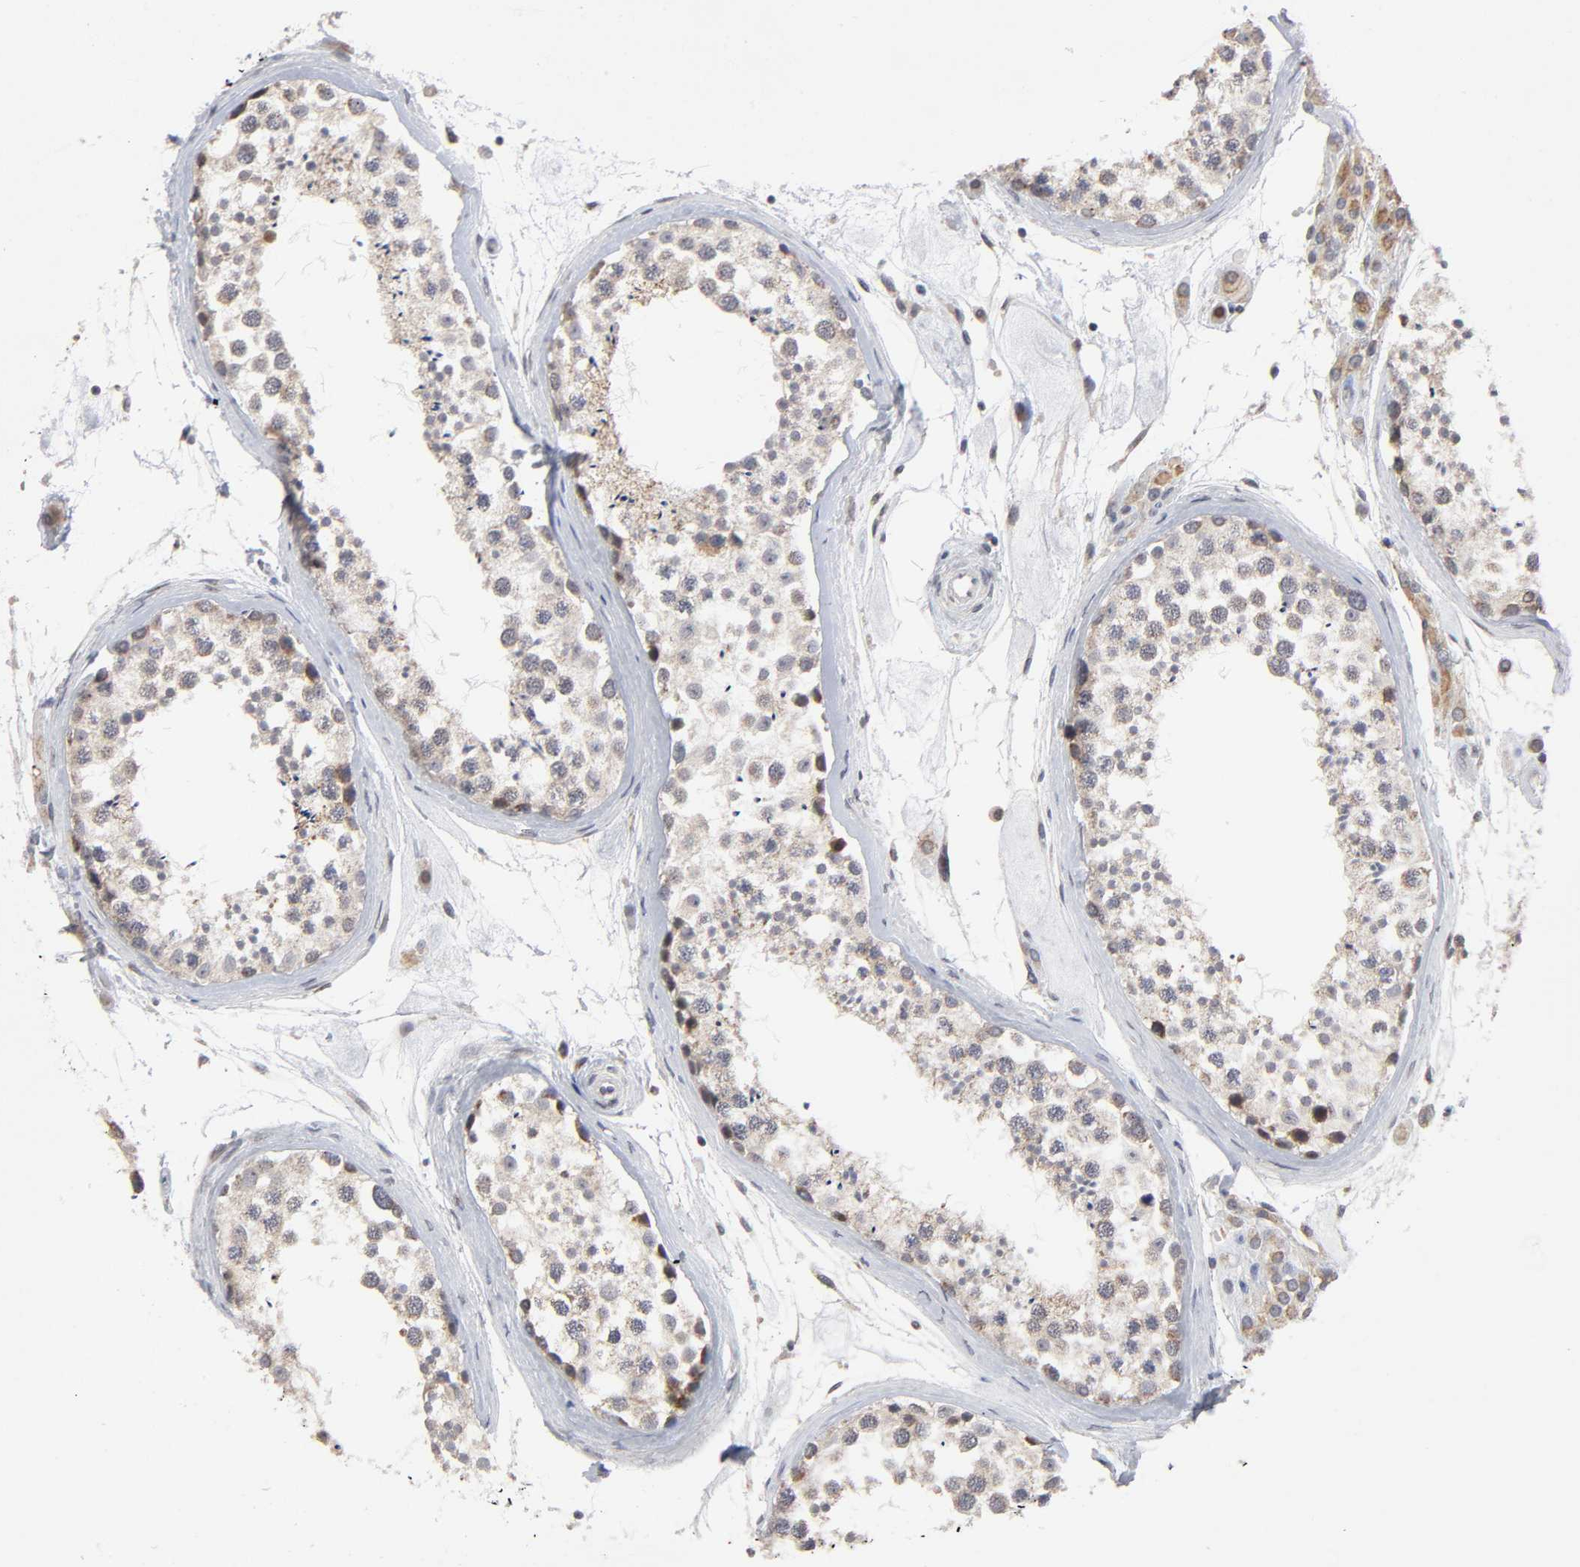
{"staining": {"intensity": "moderate", "quantity": "<25%", "location": "cytoplasmic/membranous"}, "tissue": "testis", "cell_type": "Cells in seminiferous ducts", "image_type": "normal", "snomed": [{"axis": "morphology", "description": "Normal tissue, NOS"}, {"axis": "topography", "description": "Testis"}], "caption": "High-power microscopy captured an IHC photomicrograph of benign testis, revealing moderate cytoplasmic/membranous expression in about <25% of cells in seminiferous ducts. (DAB (3,3'-diaminobenzidine) IHC, brown staining for protein, blue staining for nuclei).", "gene": "AUH", "patient": {"sex": "male", "age": 46}}